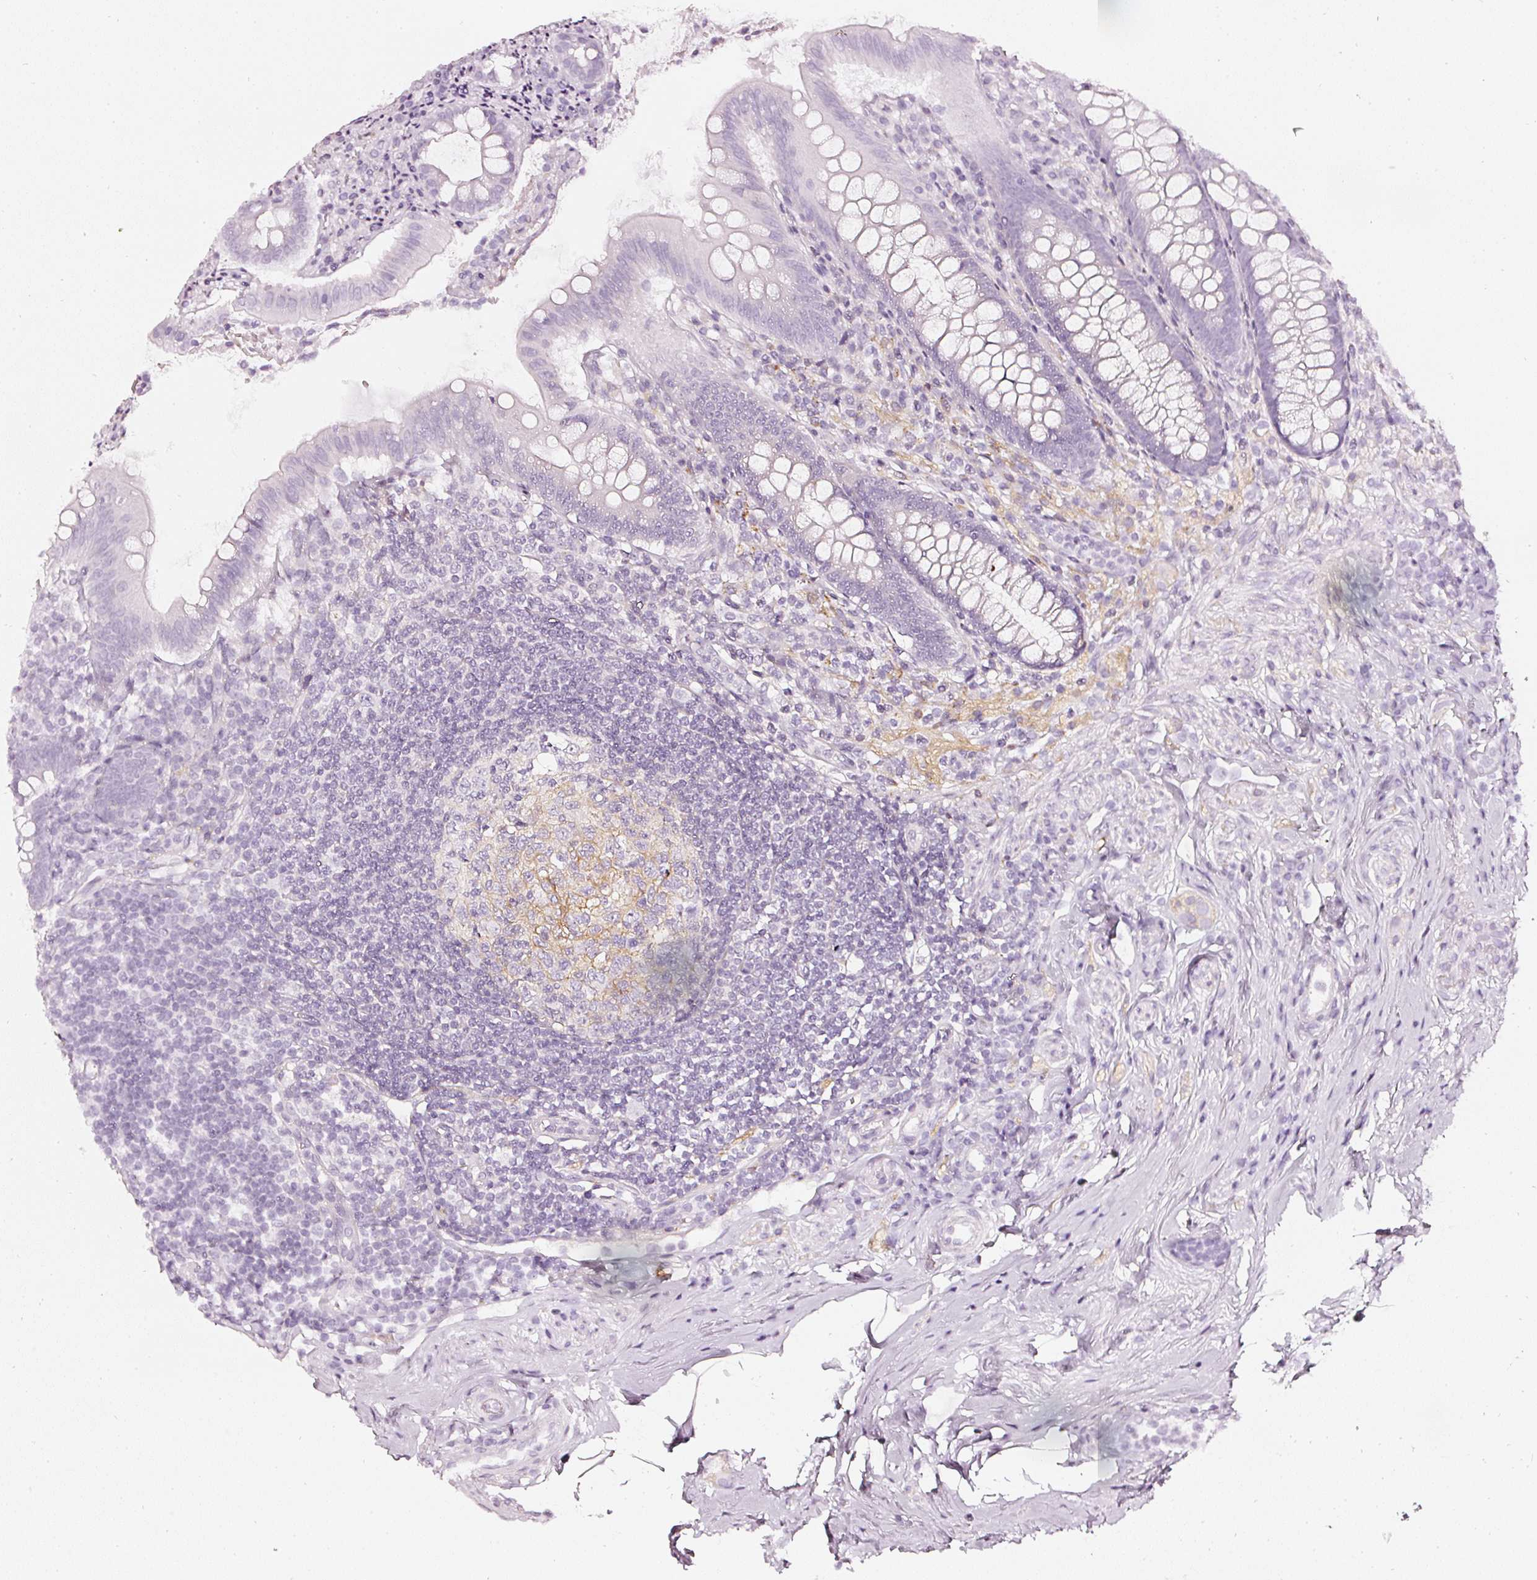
{"staining": {"intensity": "negative", "quantity": "none", "location": "none"}, "tissue": "appendix", "cell_type": "Glandular cells", "image_type": "normal", "snomed": [{"axis": "morphology", "description": "Normal tissue, NOS"}, {"axis": "topography", "description": "Appendix"}], "caption": "High power microscopy micrograph of an immunohistochemistry (IHC) histopathology image of unremarkable appendix, revealing no significant positivity in glandular cells.", "gene": "CNP", "patient": {"sex": "female", "age": 51}}